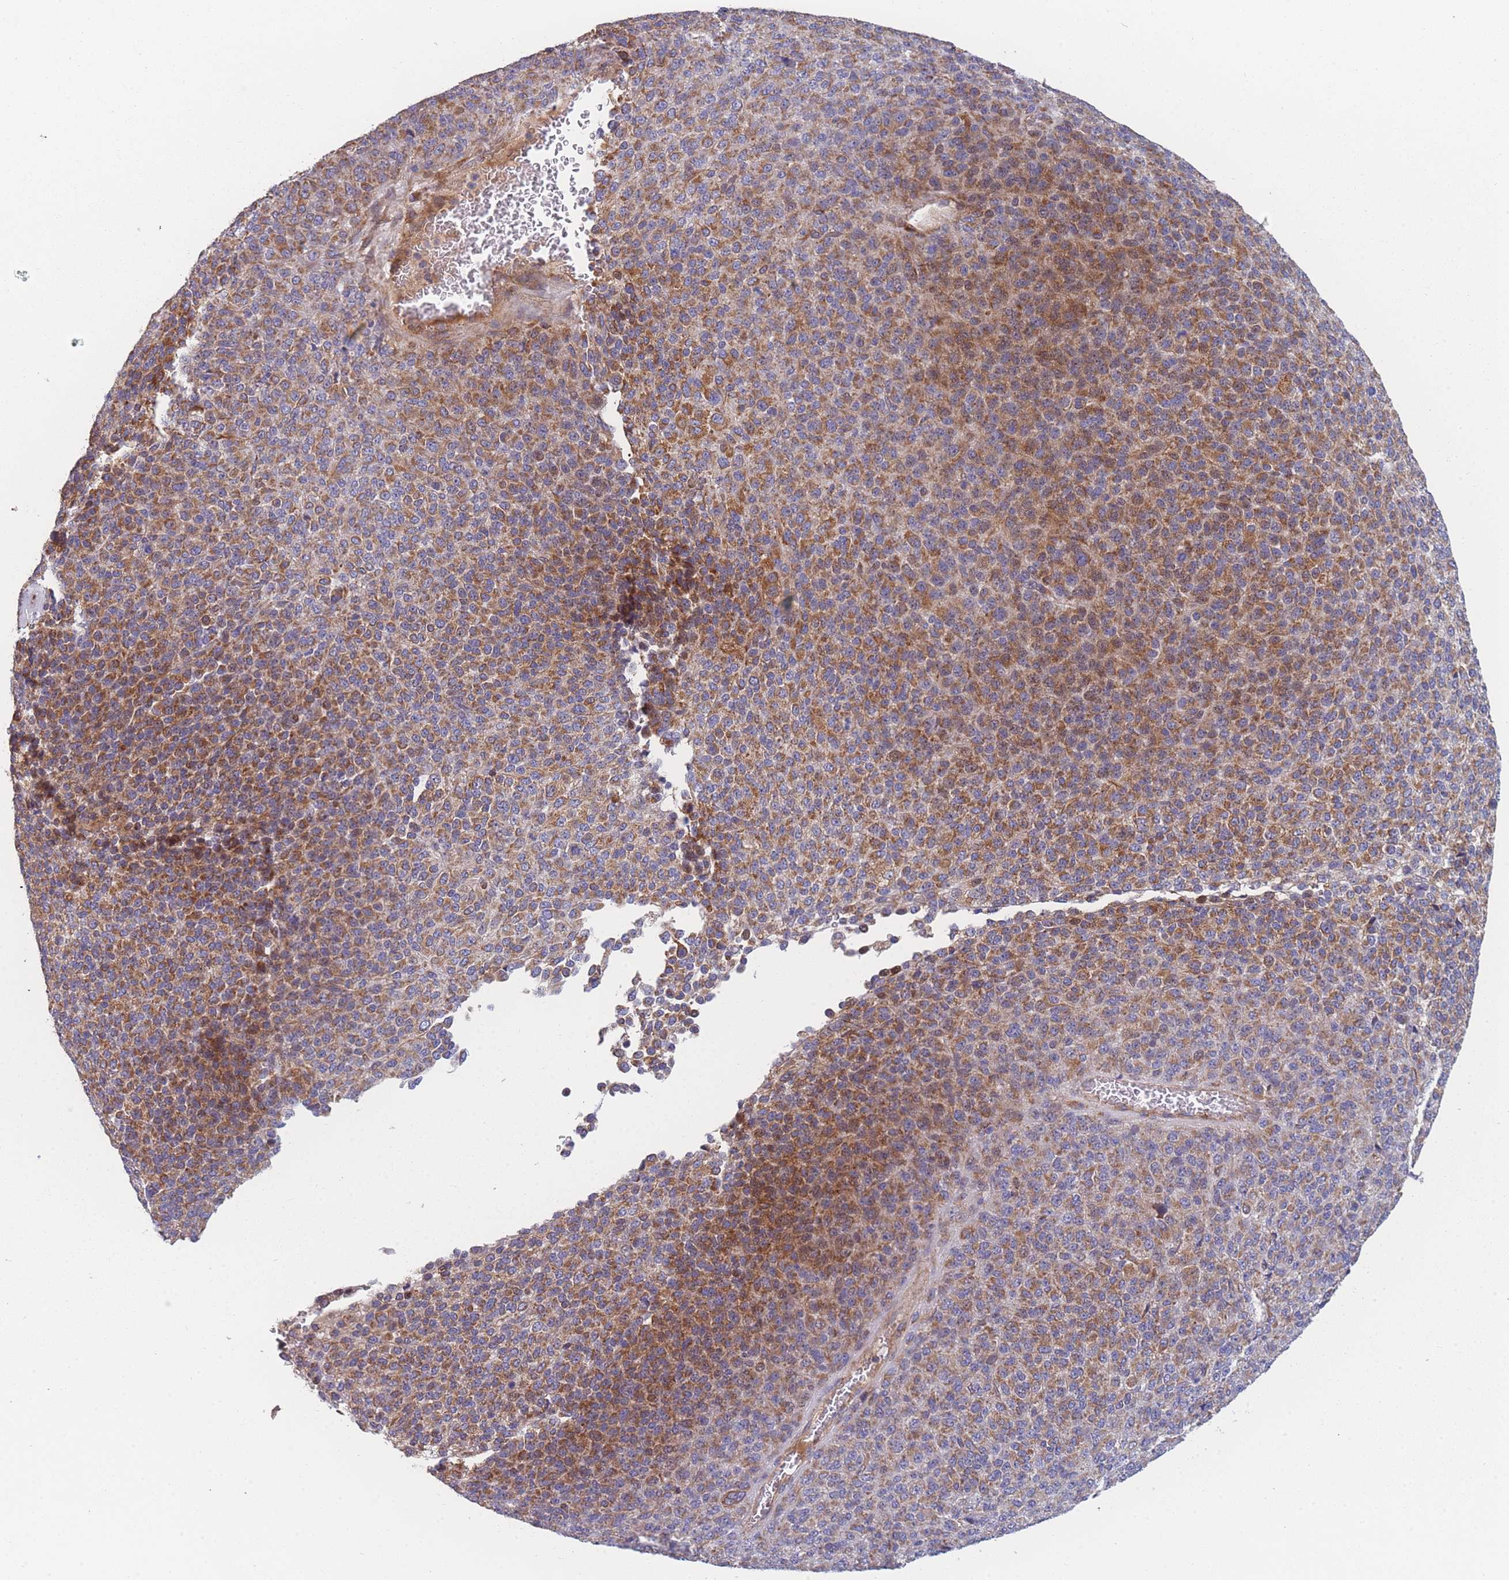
{"staining": {"intensity": "strong", "quantity": ">75%", "location": "cytoplasmic/membranous"}, "tissue": "melanoma", "cell_type": "Tumor cells", "image_type": "cancer", "snomed": [{"axis": "morphology", "description": "Malignant melanoma, Metastatic site"}, {"axis": "topography", "description": "Brain"}], "caption": "The histopathology image exhibits immunohistochemical staining of malignant melanoma (metastatic site). There is strong cytoplasmic/membranous staining is seen in about >75% of tumor cells.", "gene": "MTRES1", "patient": {"sex": "female", "age": 56}}